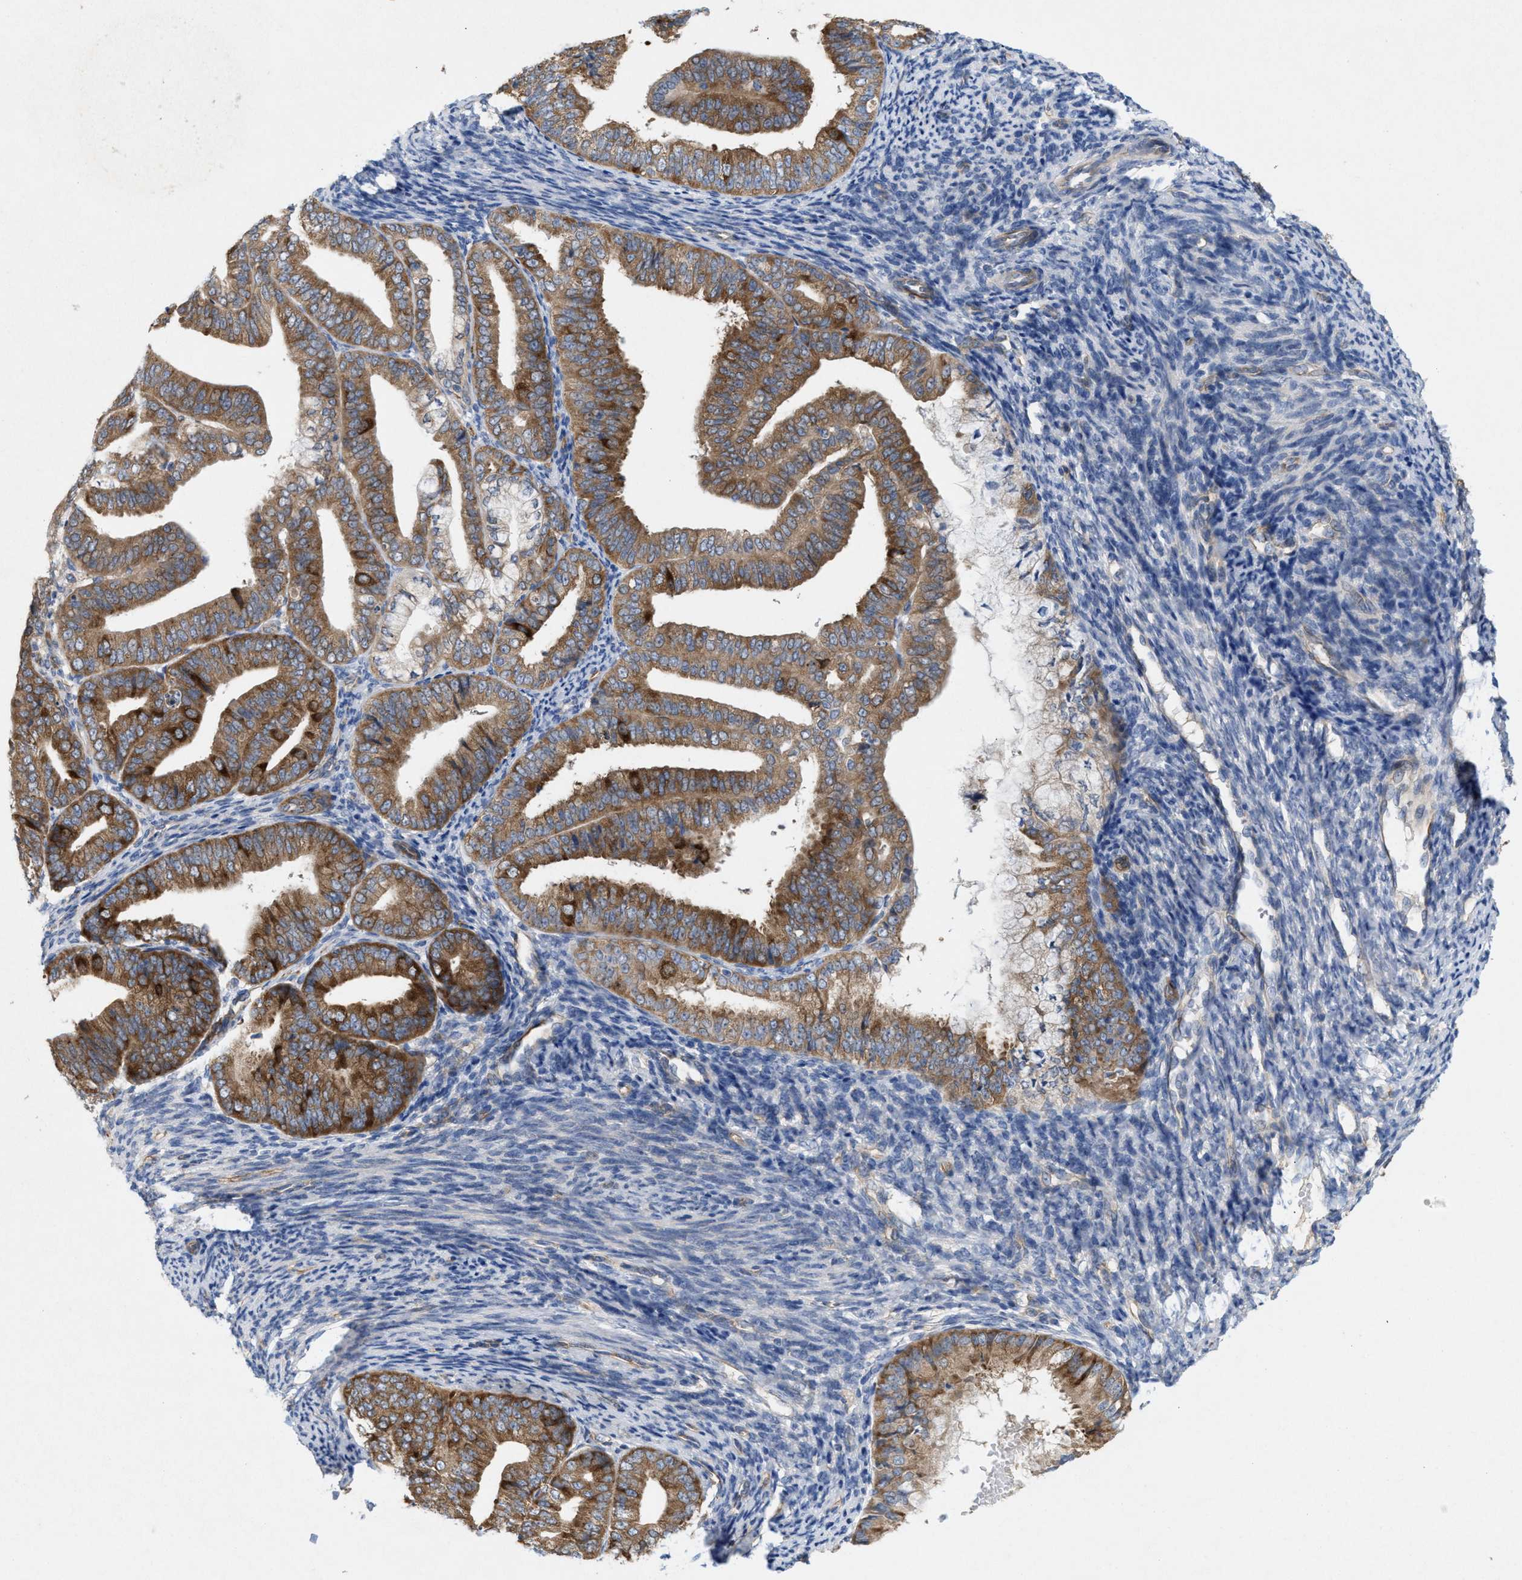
{"staining": {"intensity": "moderate", "quantity": ">75%", "location": "cytoplasmic/membranous"}, "tissue": "endometrial cancer", "cell_type": "Tumor cells", "image_type": "cancer", "snomed": [{"axis": "morphology", "description": "Adenocarcinoma, NOS"}, {"axis": "topography", "description": "Endometrium"}], "caption": "Moderate cytoplasmic/membranous staining for a protein is present in approximately >75% of tumor cells of endometrial cancer (adenocarcinoma) using immunohistochemistry.", "gene": "UBAP2", "patient": {"sex": "female", "age": 63}}